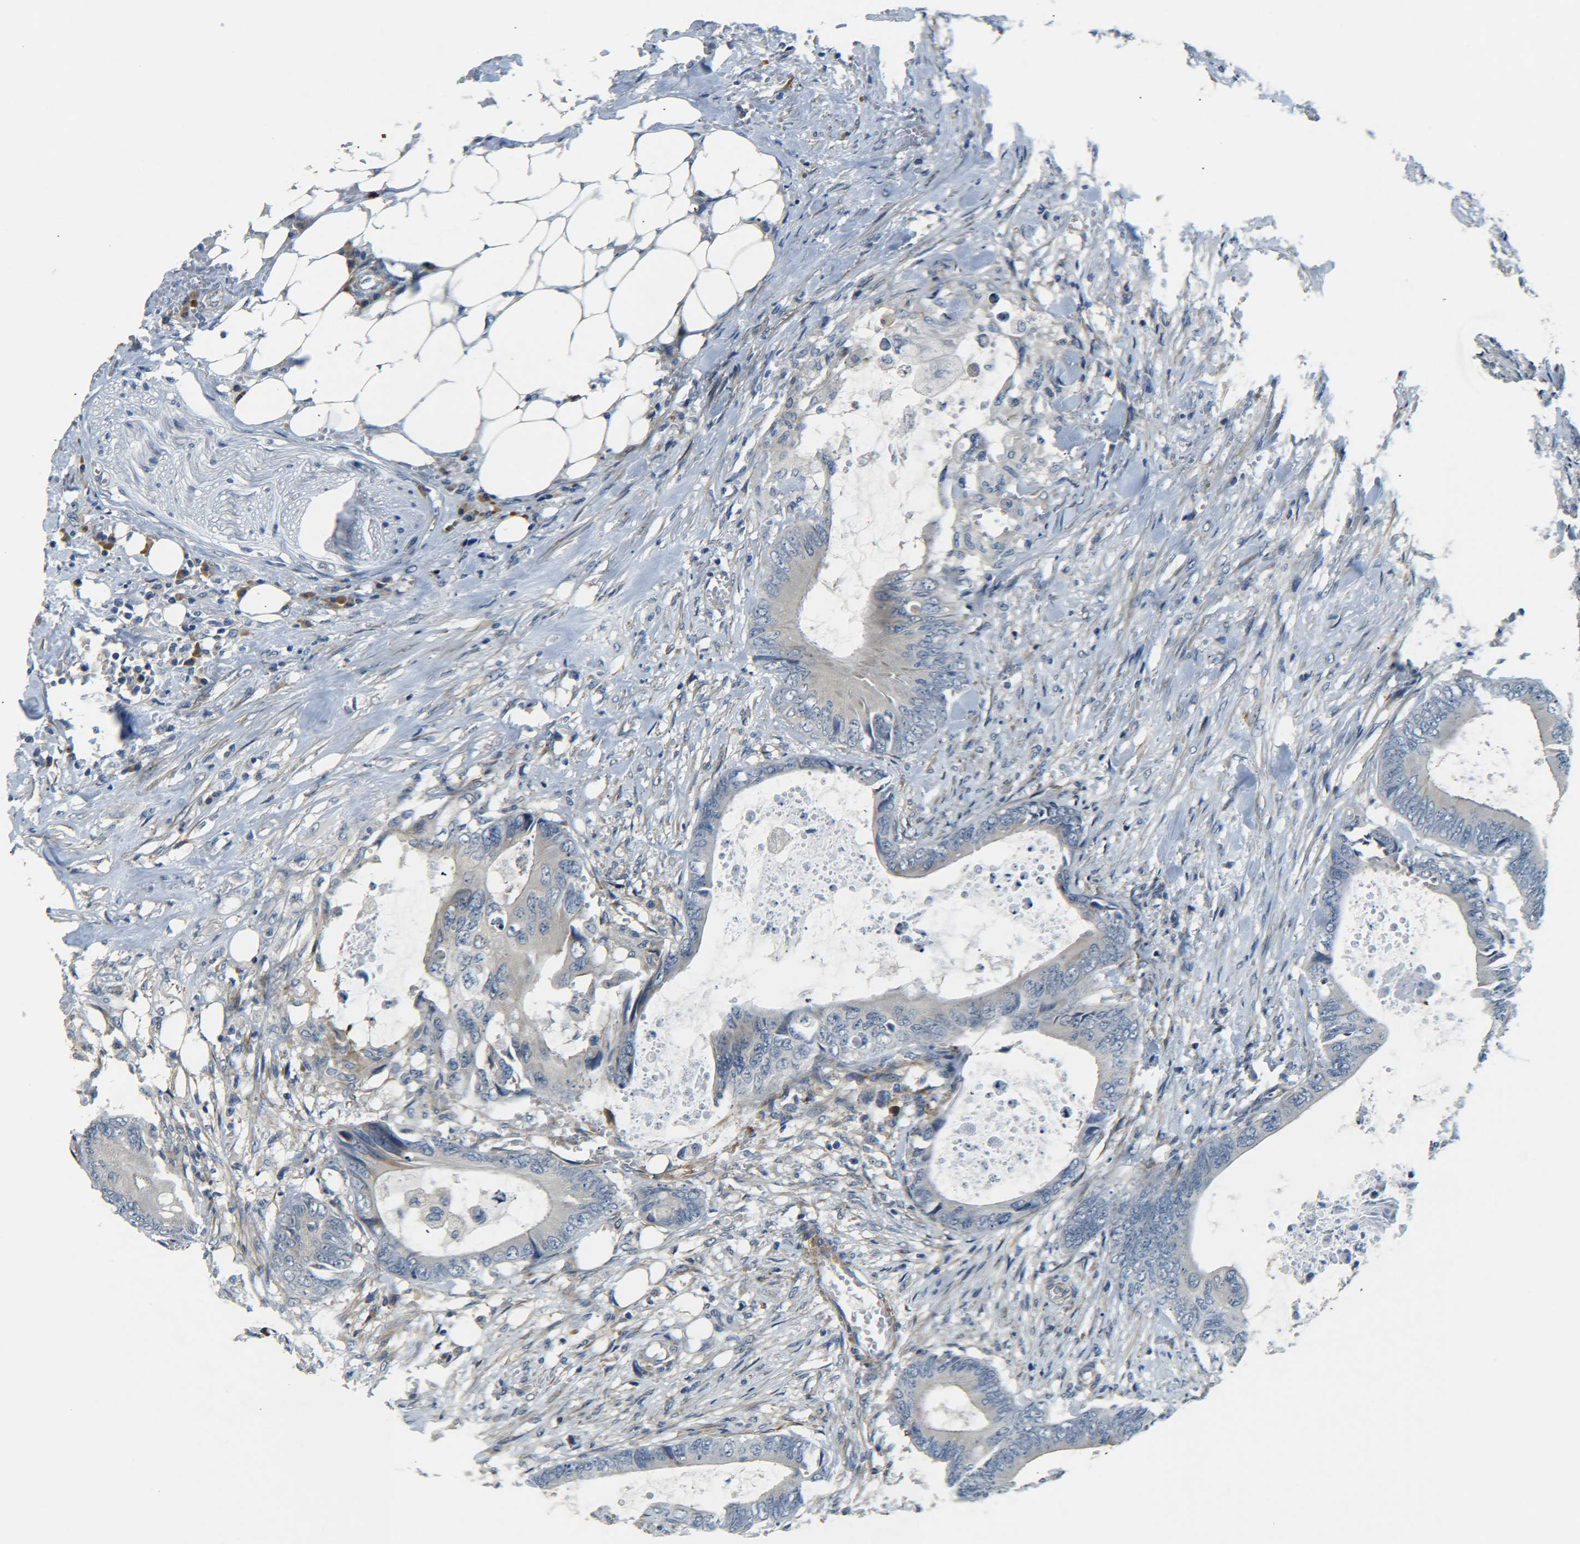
{"staining": {"intensity": "negative", "quantity": "none", "location": "none"}, "tissue": "colorectal cancer", "cell_type": "Tumor cells", "image_type": "cancer", "snomed": [{"axis": "morphology", "description": "Normal tissue, NOS"}, {"axis": "morphology", "description": "Adenocarcinoma, NOS"}, {"axis": "topography", "description": "Rectum"}, {"axis": "topography", "description": "Peripheral nerve tissue"}], "caption": "DAB (3,3'-diaminobenzidine) immunohistochemical staining of human colorectal adenocarcinoma reveals no significant expression in tumor cells.", "gene": "MEIS1", "patient": {"sex": "female", "age": 77}}